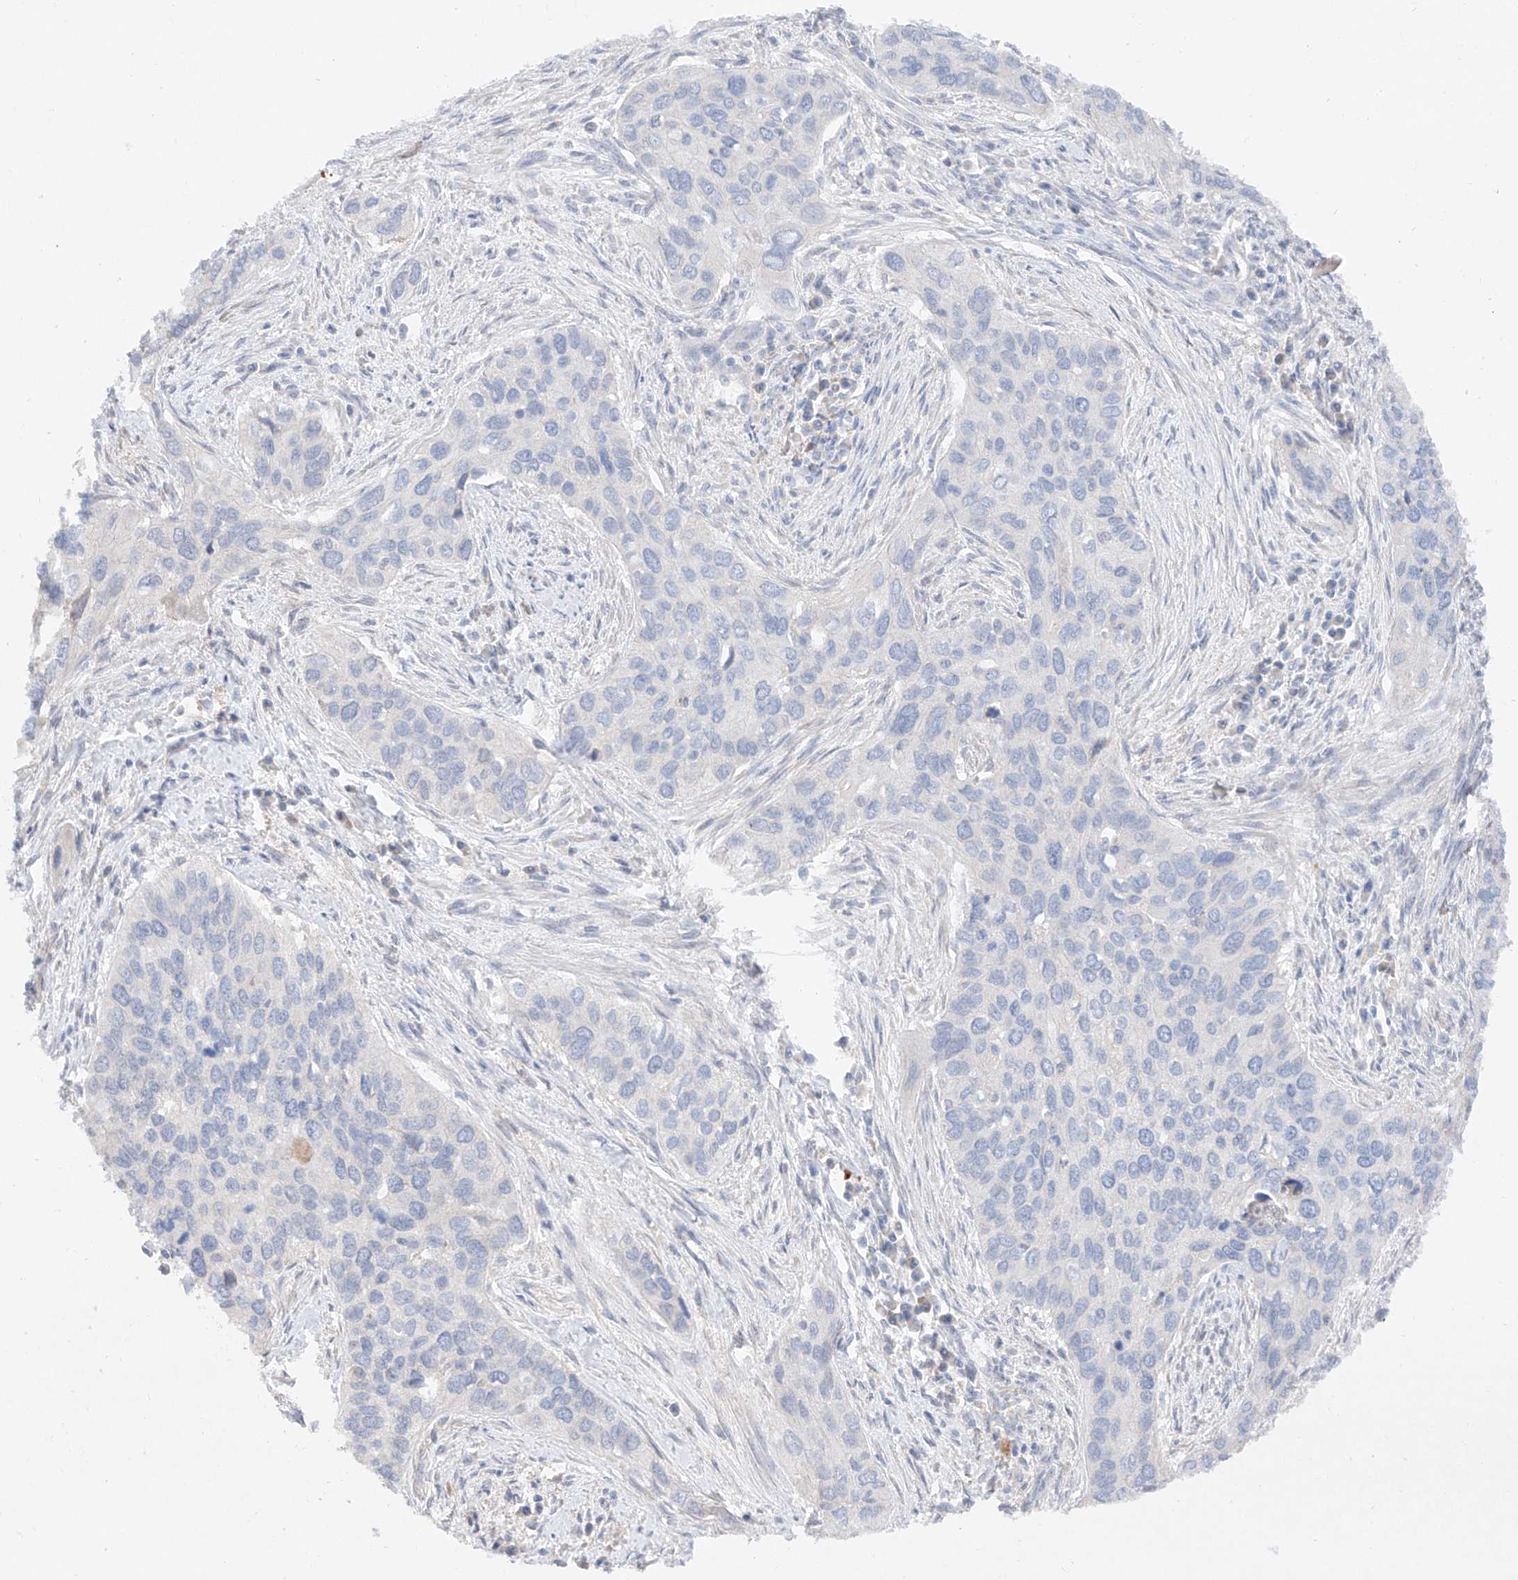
{"staining": {"intensity": "negative", "quantity": "none", "location": "none"}, "tissue": "cervical cancer", "cell_type": "Tumor cells", "image_type": "cancer", "snomed": [{"axis": "morphology", "description": "Squamous cell carcinoma, NOS"}, {"axis": "topography", "description": "Cervix"}], "caption": "A histopathology image of human cervical cancer (squamous cell carcinoma) is negative for staining in tumor cells.", "gene": "FUCA2", "patient": {"sex": "female", "age": 55}}